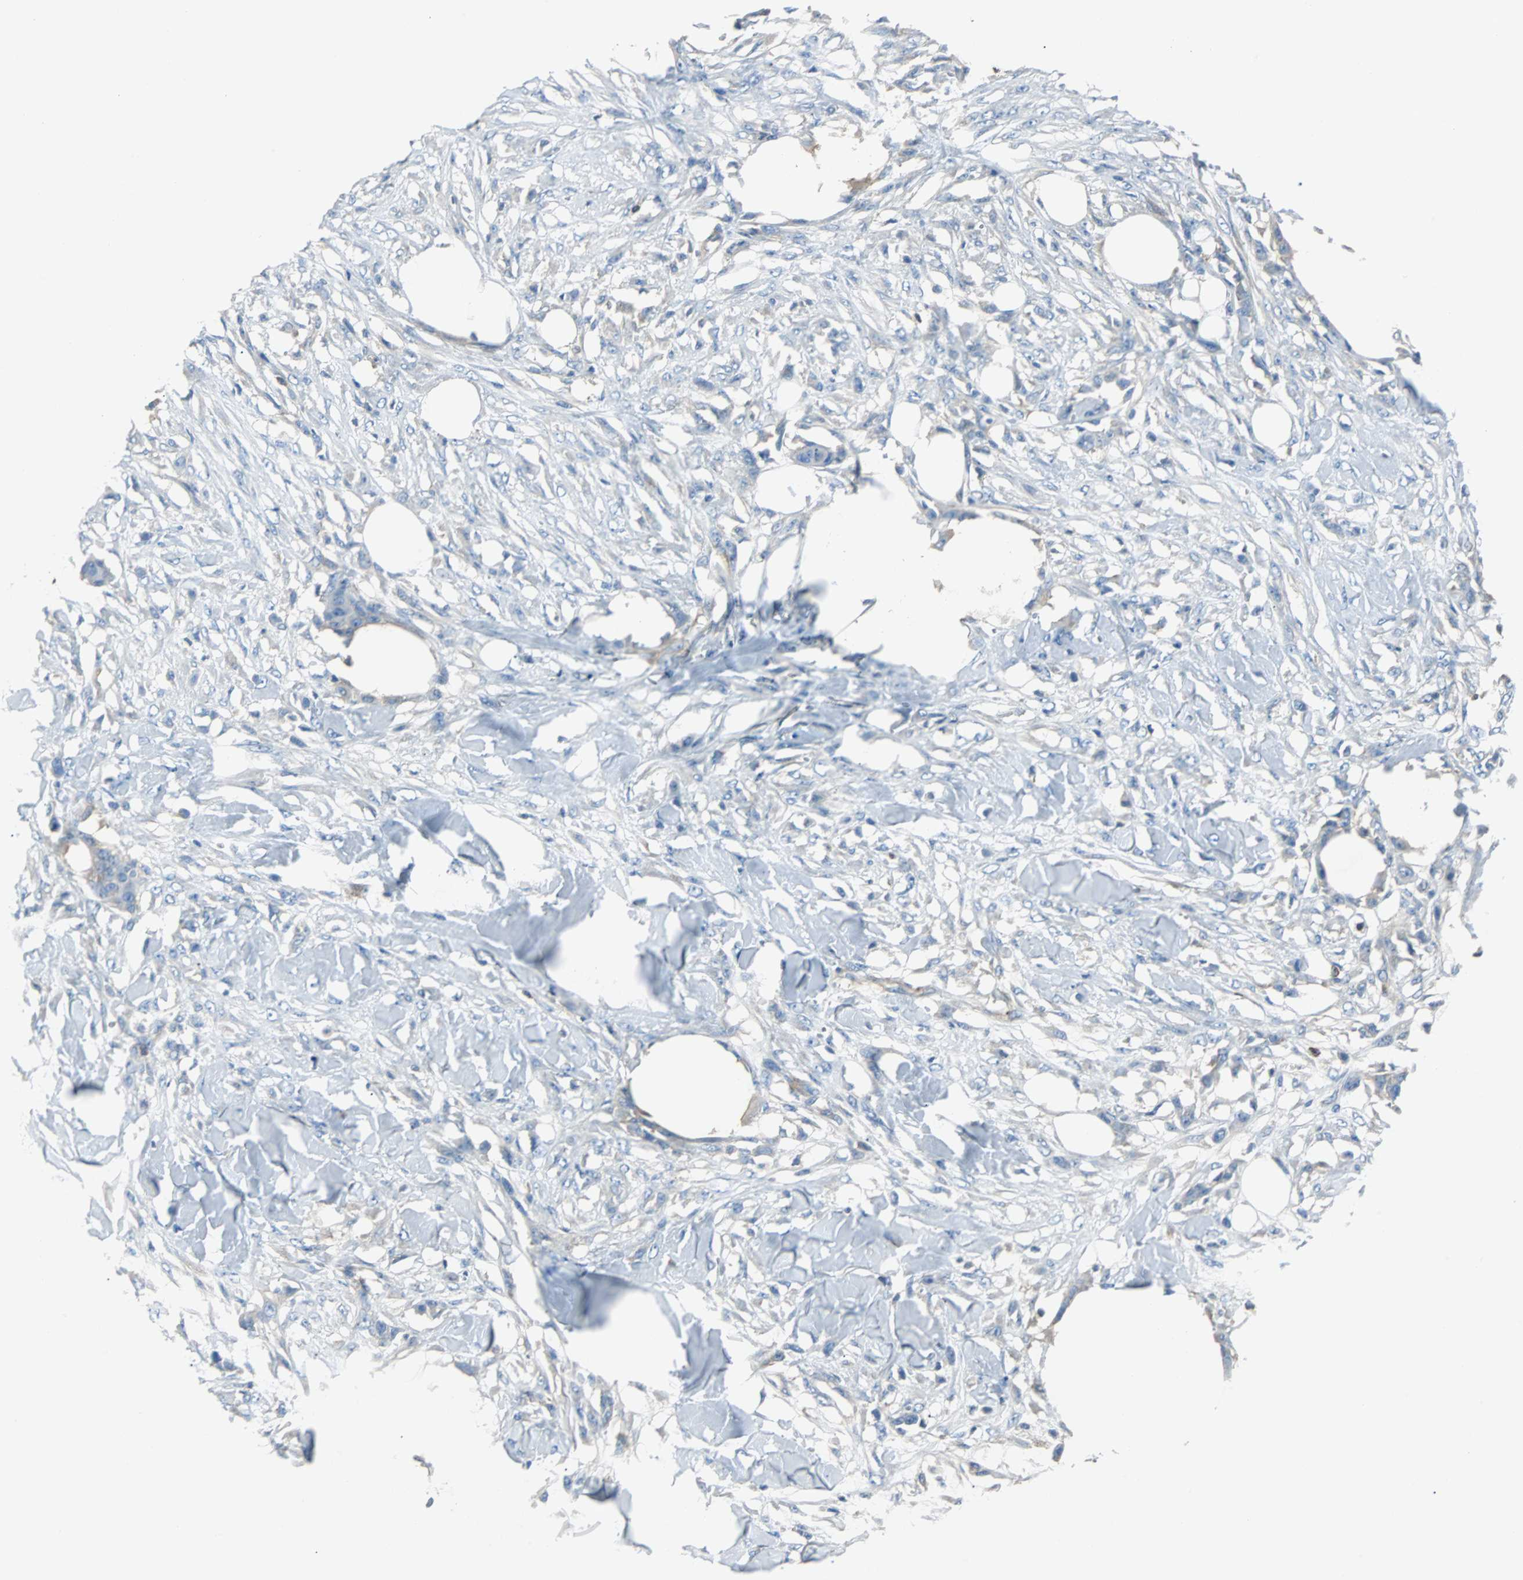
{"staining": {"intensity": "negative", "quantity": "none", "location": "none"}, "tissue": "skin cancer", "cell_type": "Tumor cells", "image_type": "cancer", "snomed": [{"axis": "morphology", "description": "Normal tissue, NOS"}, {"axis": "morphology", "description": "Squamous cell carcinoma, NOS"}, {"axis": "topography", "description": "Skin"}], "caption": "The micrograph shows no staining of tumor cells in squamous cell carcinoma (skin).", "gene": "TSC22D4", "patient": {"sex": "female", "age": 59}}